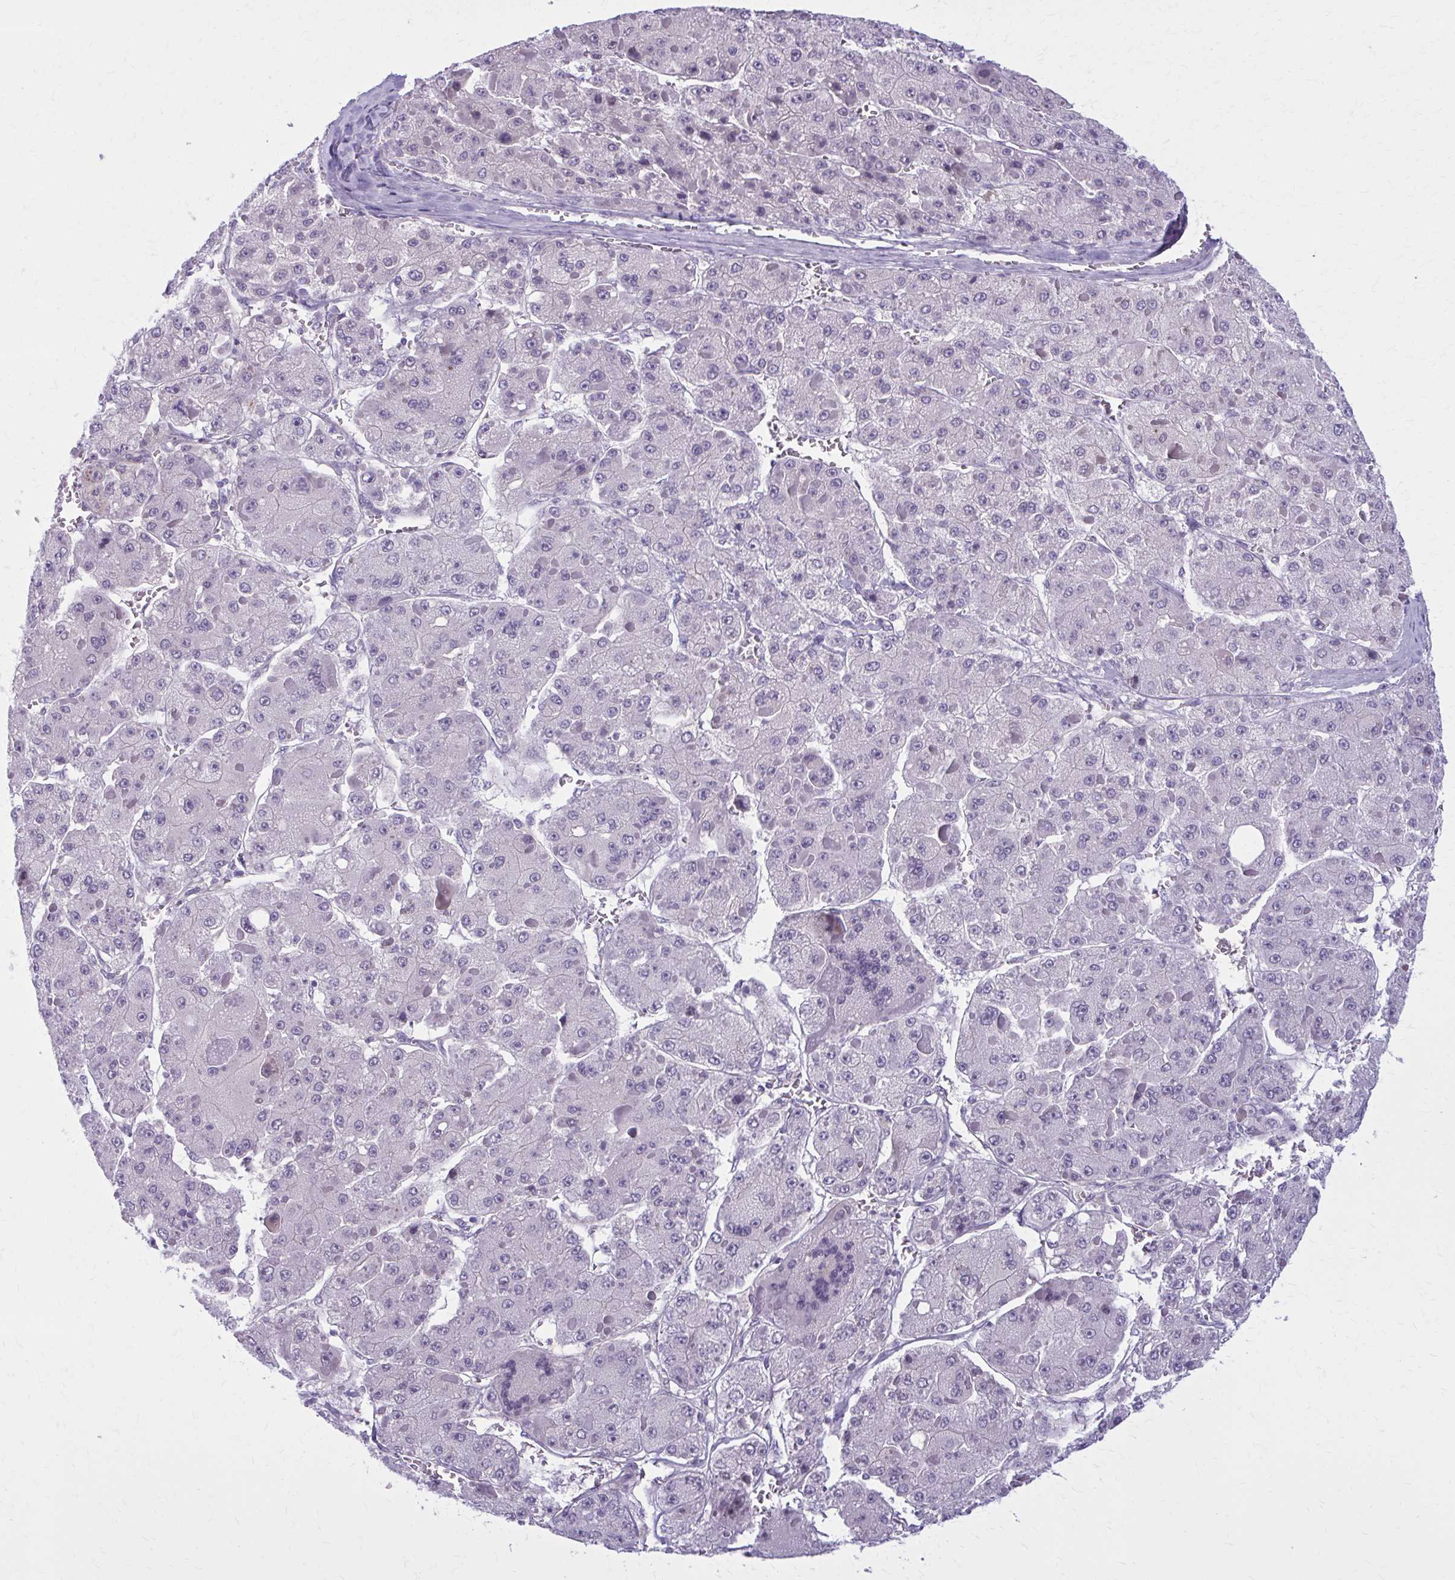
{"staining": {"intensity": "negative", "quantity": "none", "location": "none"}, "tissue": "liver cancer", "cell_type": "Tumor cells", "image_type": "cancer", "snomed": [{"axis": "morphology", "description": "Carcinoma, Hepatocellular, NOS"}, {"axis": "topography", "description": "Liver"}], "caption": "IHC of human liver hepatocellular carcinoma displays no positivity in tumor cells. The staining was performed using DAB (3,3'-diaminobenzidine) to visualize the protein expression in brown, while the nuclei were stained in blue with hematoxylin (Magnification: 20x).", "gene": "CD38", "patient": {"sex": "female", "age": 73}}